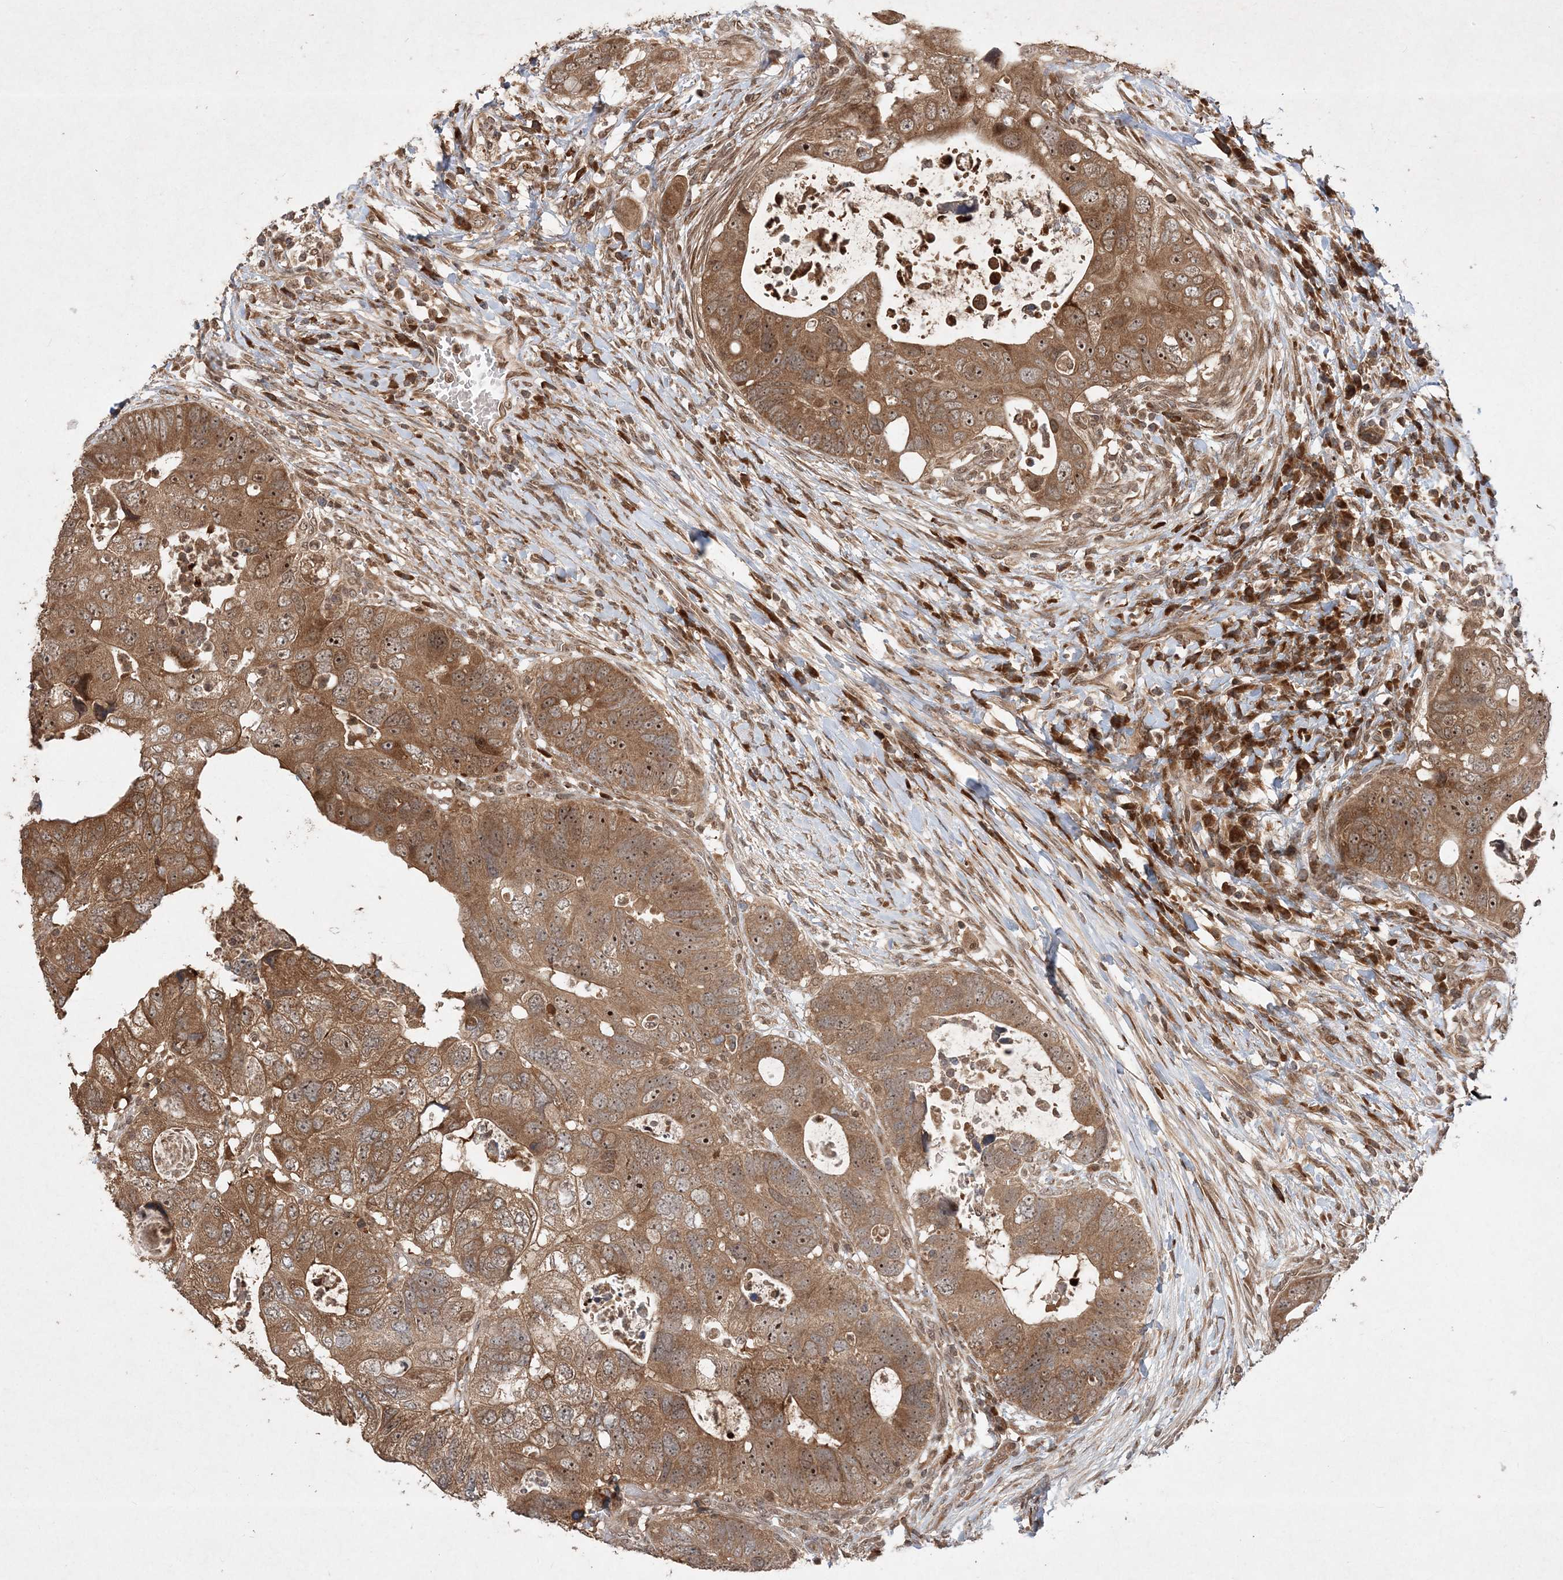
{"staining": {"intensity": "moderate", "quantity": ">75%", "location": "cytoplasmic/membranous,nuclear"}, "tissue": "colorectal cancer", "cell_type": "Tumor cells", "image_type": "cancer", "snomed": [{"axis": "morphology", "description": "Adenocarcinoma, NOS"}, {"axis": "topography", "description": "Rectum"}], "caption": "Brown immunohistochemical staining in adenocarcinoma (colorectal) demonstrates moderate cytoplasmic/membranous and nuclear staining in about >75% of tumor cells.", "gene": "UBR3", "patient": {"sex": "male", "age": 59}}